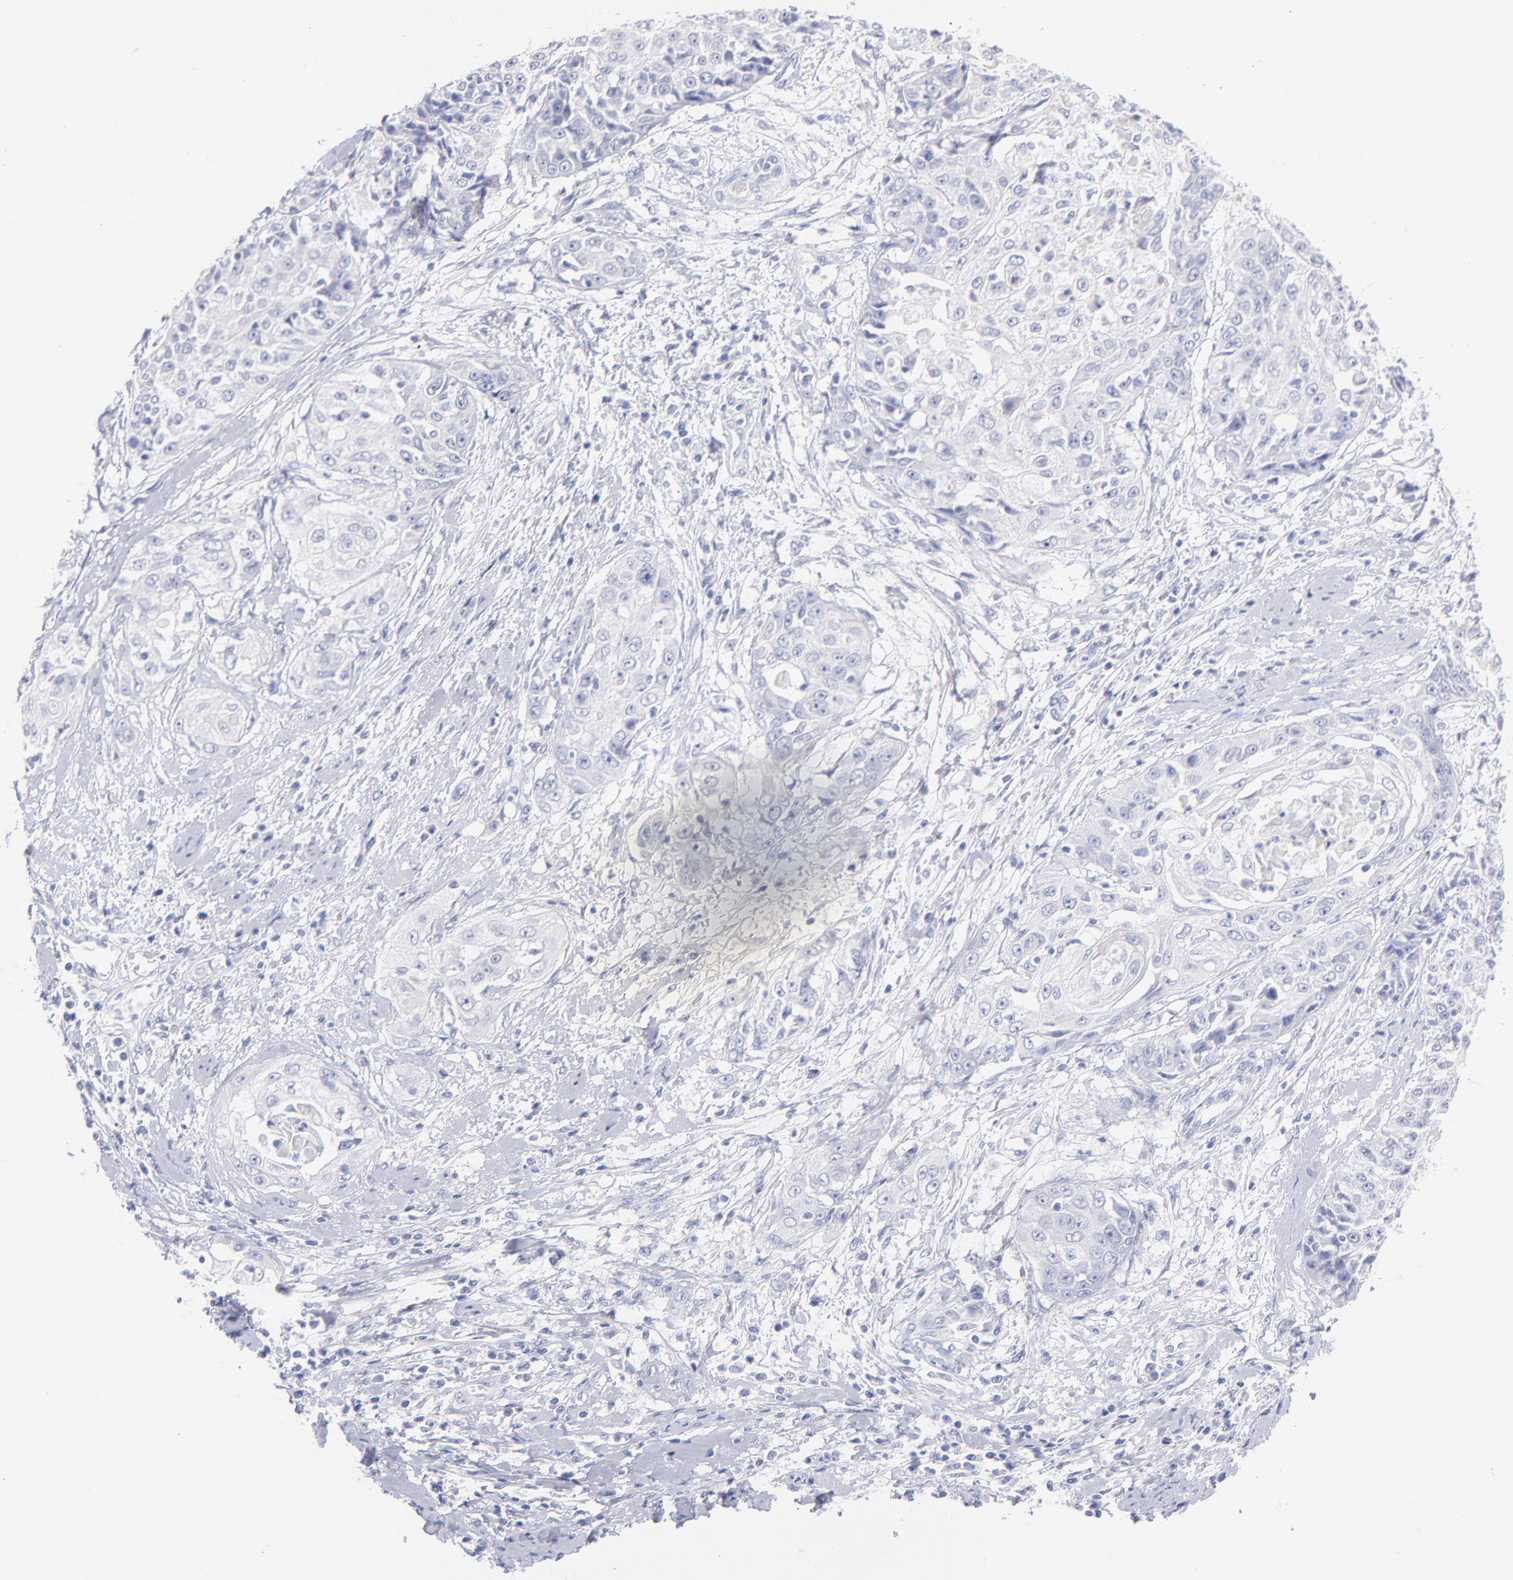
{"staining": {"intensity": "negative", "quantity": "none", "location": "none"}, "tissue": "cervical cancer", "cell_type": "Tumor cells", "image_type": "cancer", "snomed": [{"axis": "morphology", "description": "Squamous cell carcinoma, NOS"}, {"axis": "topography", "description": "Cervix"}], "caption": "This is an immunohistochemistry image of cervical squamous cell carcinoma. There is no positivity in tumor cells.", "gene": "SCGN", "patient": {"sex": "female", "age": 64}}